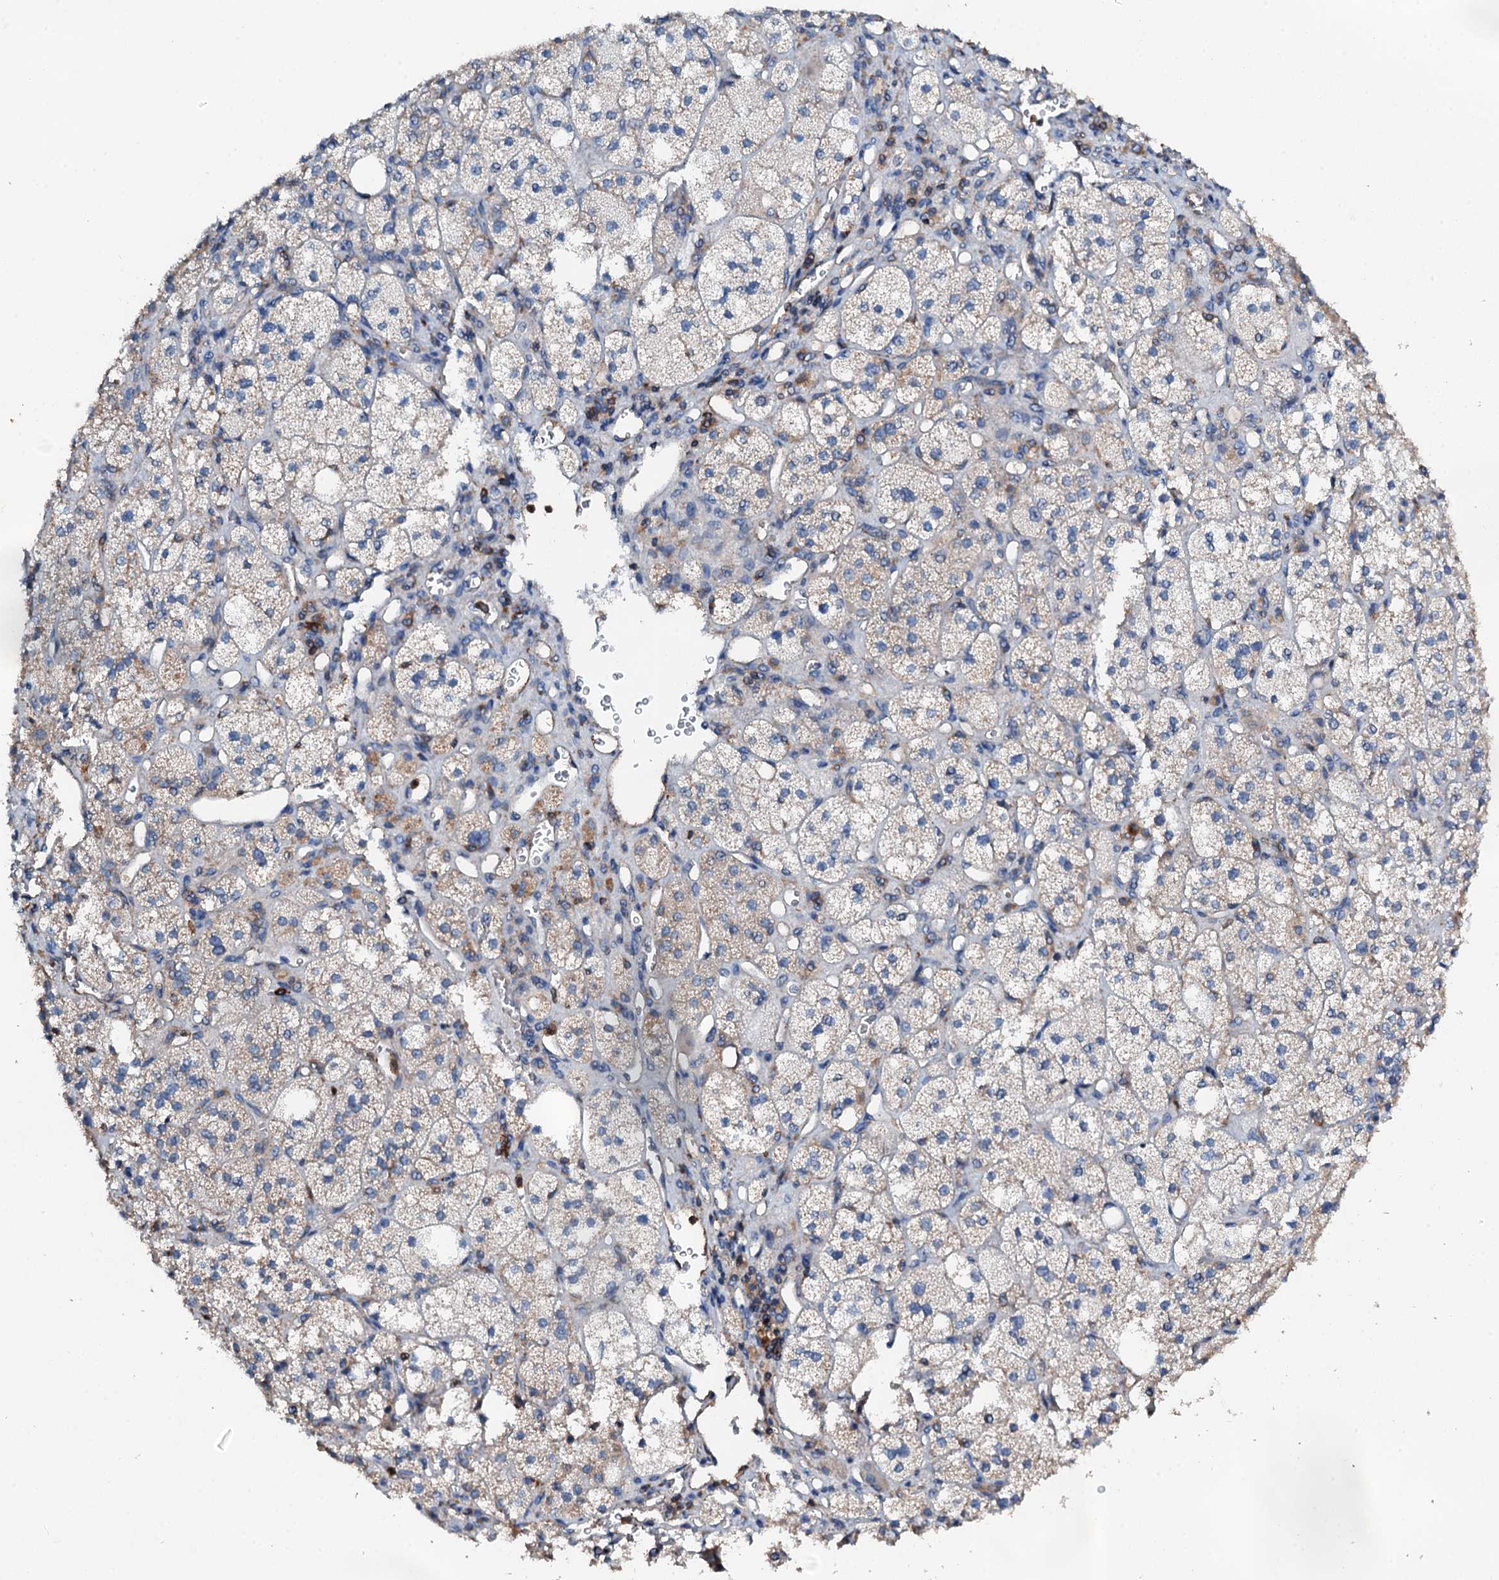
{"staining": {"intensity": "weak", "quantity": "25%-75%", "location": "cytoplasmic/membranous"}, "tissue": "adrenal gland", "cell_type": "Glandular cells", "image_type": "normal", "snomed": [{"axis": "morphology", "description": "Normal tissue, NOS"}, {"axis": "topography", "description": "Adrenal gland"}], "caption": "Glandular cells reveal weak cytoplasmic/membranous expression in about 25%-75% of cells in normal adrenal gland.", "gene": "GRK2", "patient": {"sex": "male", "age": 61}}